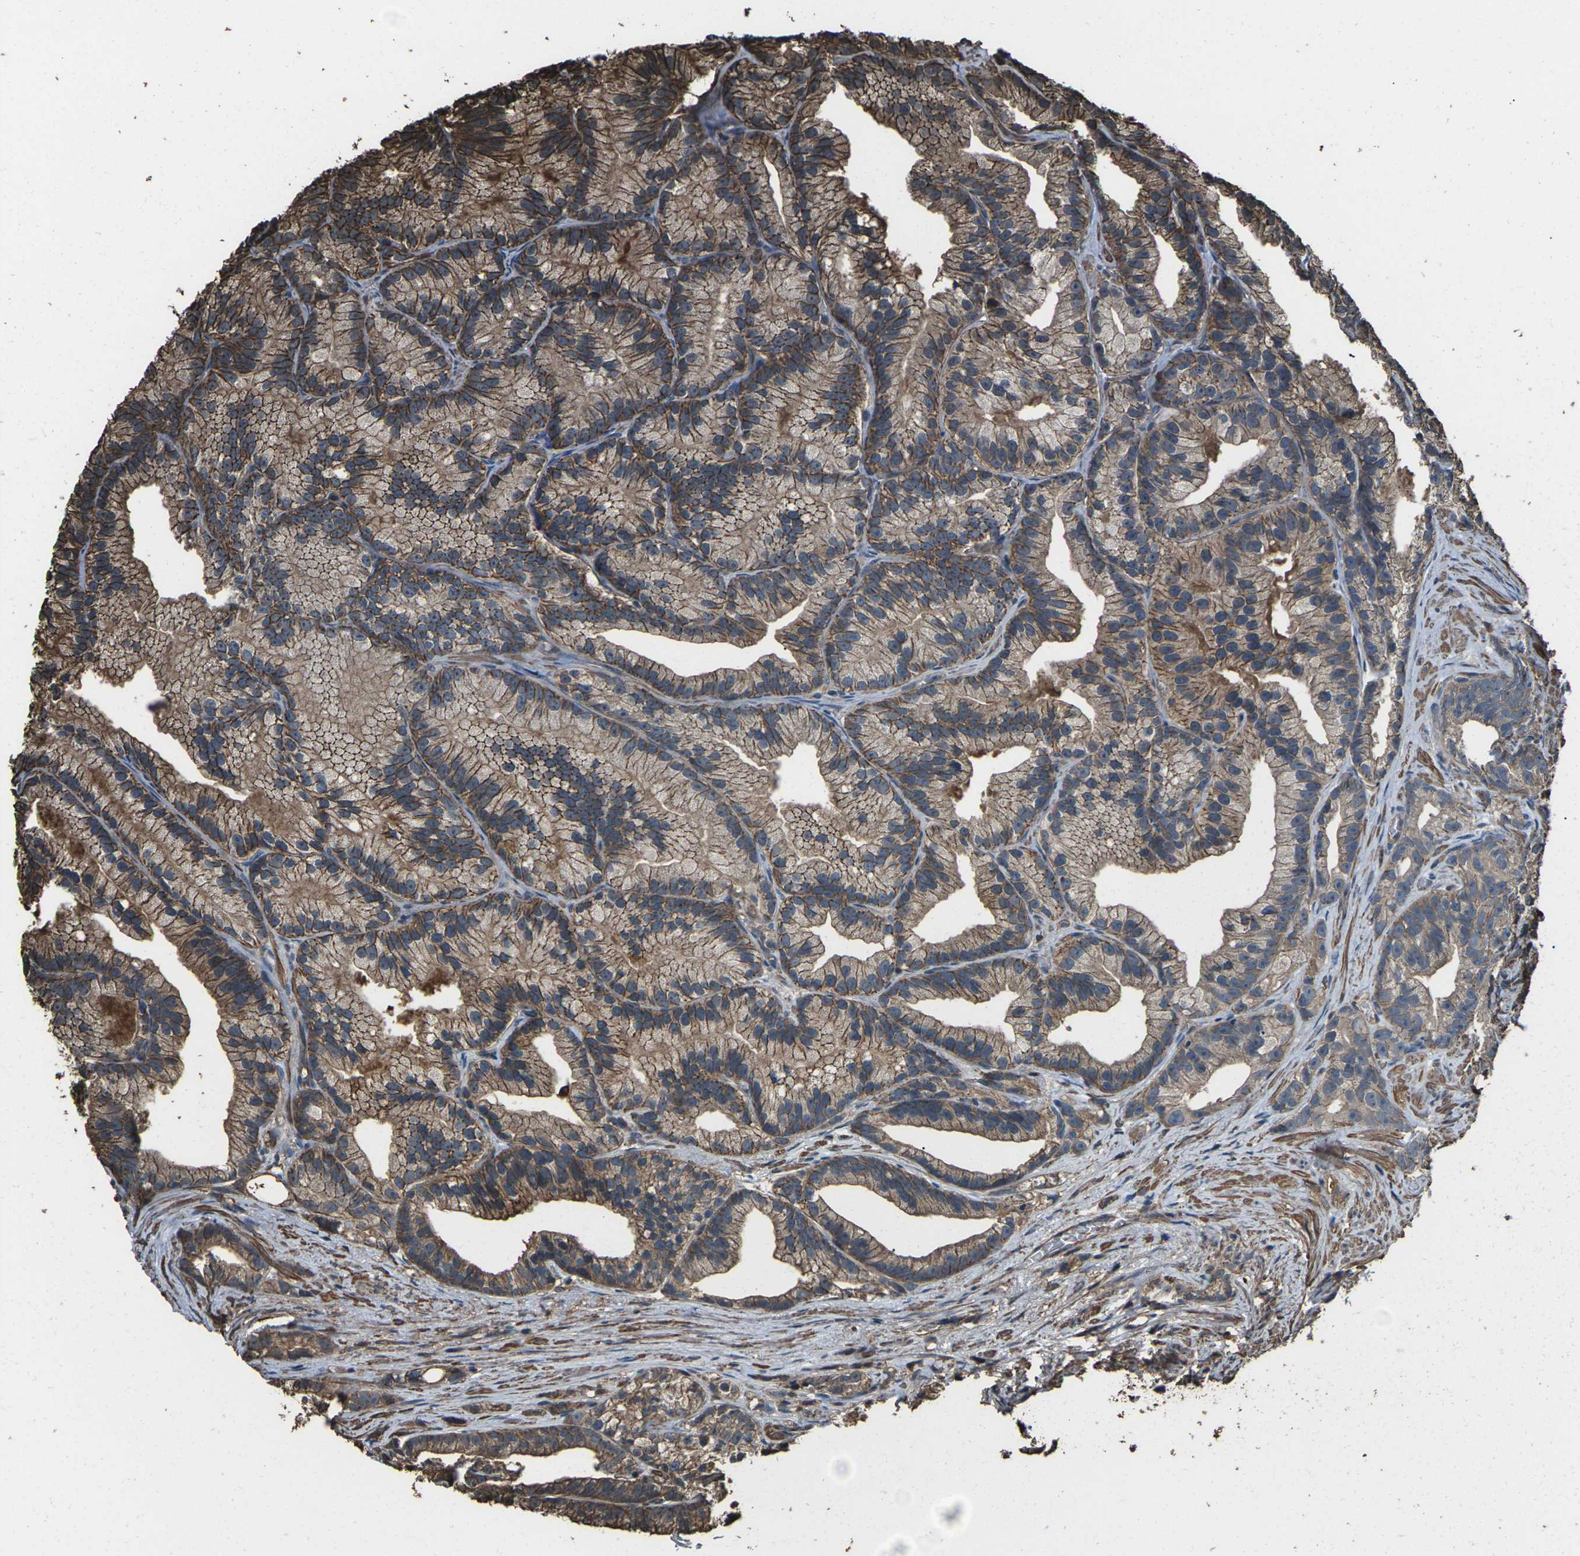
{"staining": {"intensity": "moderate", "quantity": "25%-75%", "location": "cytoplasmic/membranous"}, "tissue": "prostate cancer", "cell_type": "Tumor cells", "image_type": "cancer", "snomed": [{"axis": "morphology", "description": "Adenocarcinoma, Low grade"}, {"axis": "topography", "description": "Prostate"}], "caption": "Immunohistochemical staining of human adenocarcinoma (low-grade) (prostate) shows moderate cytoplasmic/membranous protein expression in approximately 25%-75% of tumor cells.", "gene": "DHPS", "patient": {"sex": "male", "age": 89}}